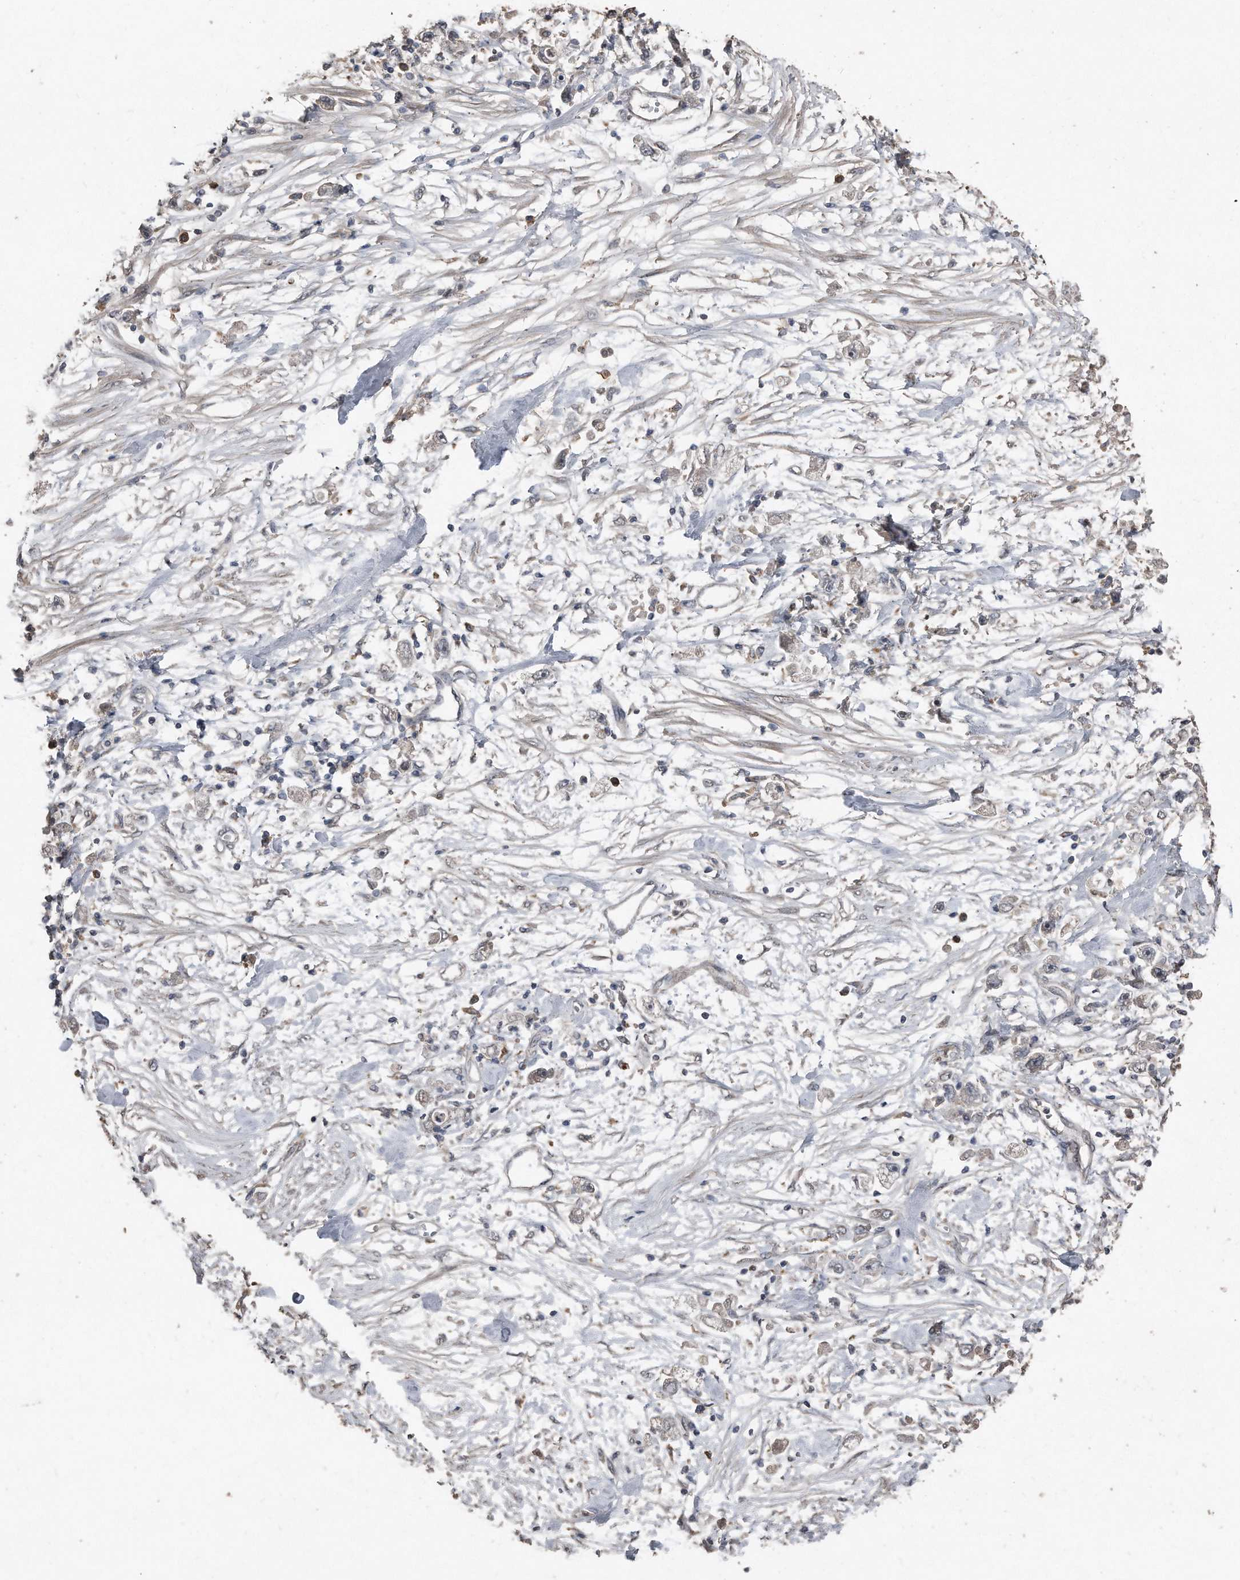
{"staining": {"intensity": "negative", "quantity": "none", "location": "none"}, "tissue": "stomach cancer", "cell_type": "Tumor cells", "image_type": "cancer", "snomed": [{"axis": "morphology", "description": "Adenocarcinoma, NOS"}, {"axis": "topography", "description": "Stomach"}], "caption": "There is no significant positivity in tumor cells of stomach cancer (adenocarcinoma).", "gene": "ANKRD10", "patient": {"sex": "female", "age": 59}}